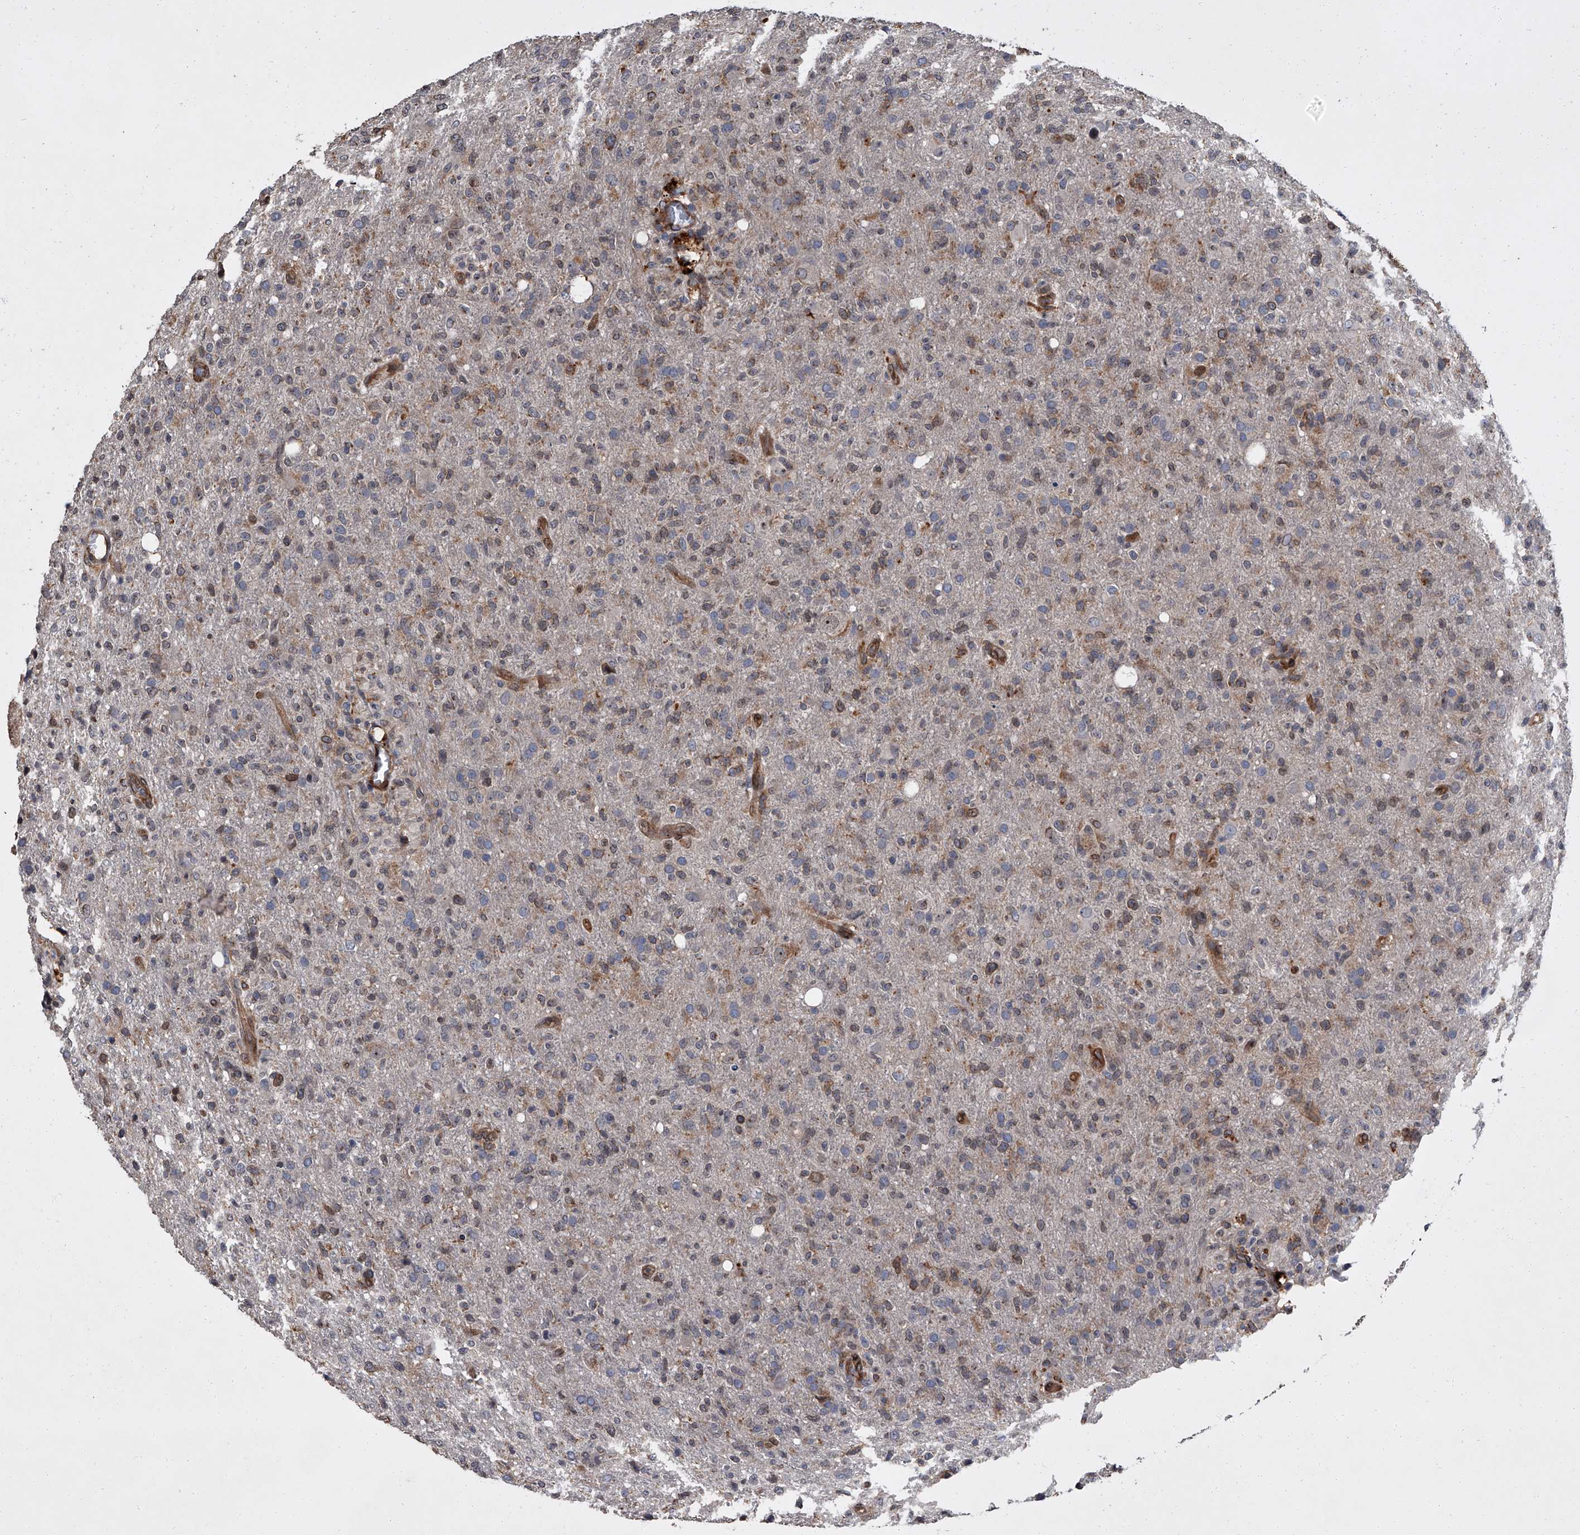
{"staining": {"intensity": "negative", "quantity": "none", "location": "none"}, "tissue": "glioma", "cell_type": "Tumor cells", "image_type": "cancer", "snomed": [{"axis": "morphology", "description": "Glioma, malignant, High grade"}, {"axis": "topography", "description": "Brain"}], "caption": "This is a micrograph of IHC staining of high-grade glioma (malignant), which shows no positivity in tumor cells.", "gene": "LRRC8C", "patient": {"sex": "female", "age": 57}}